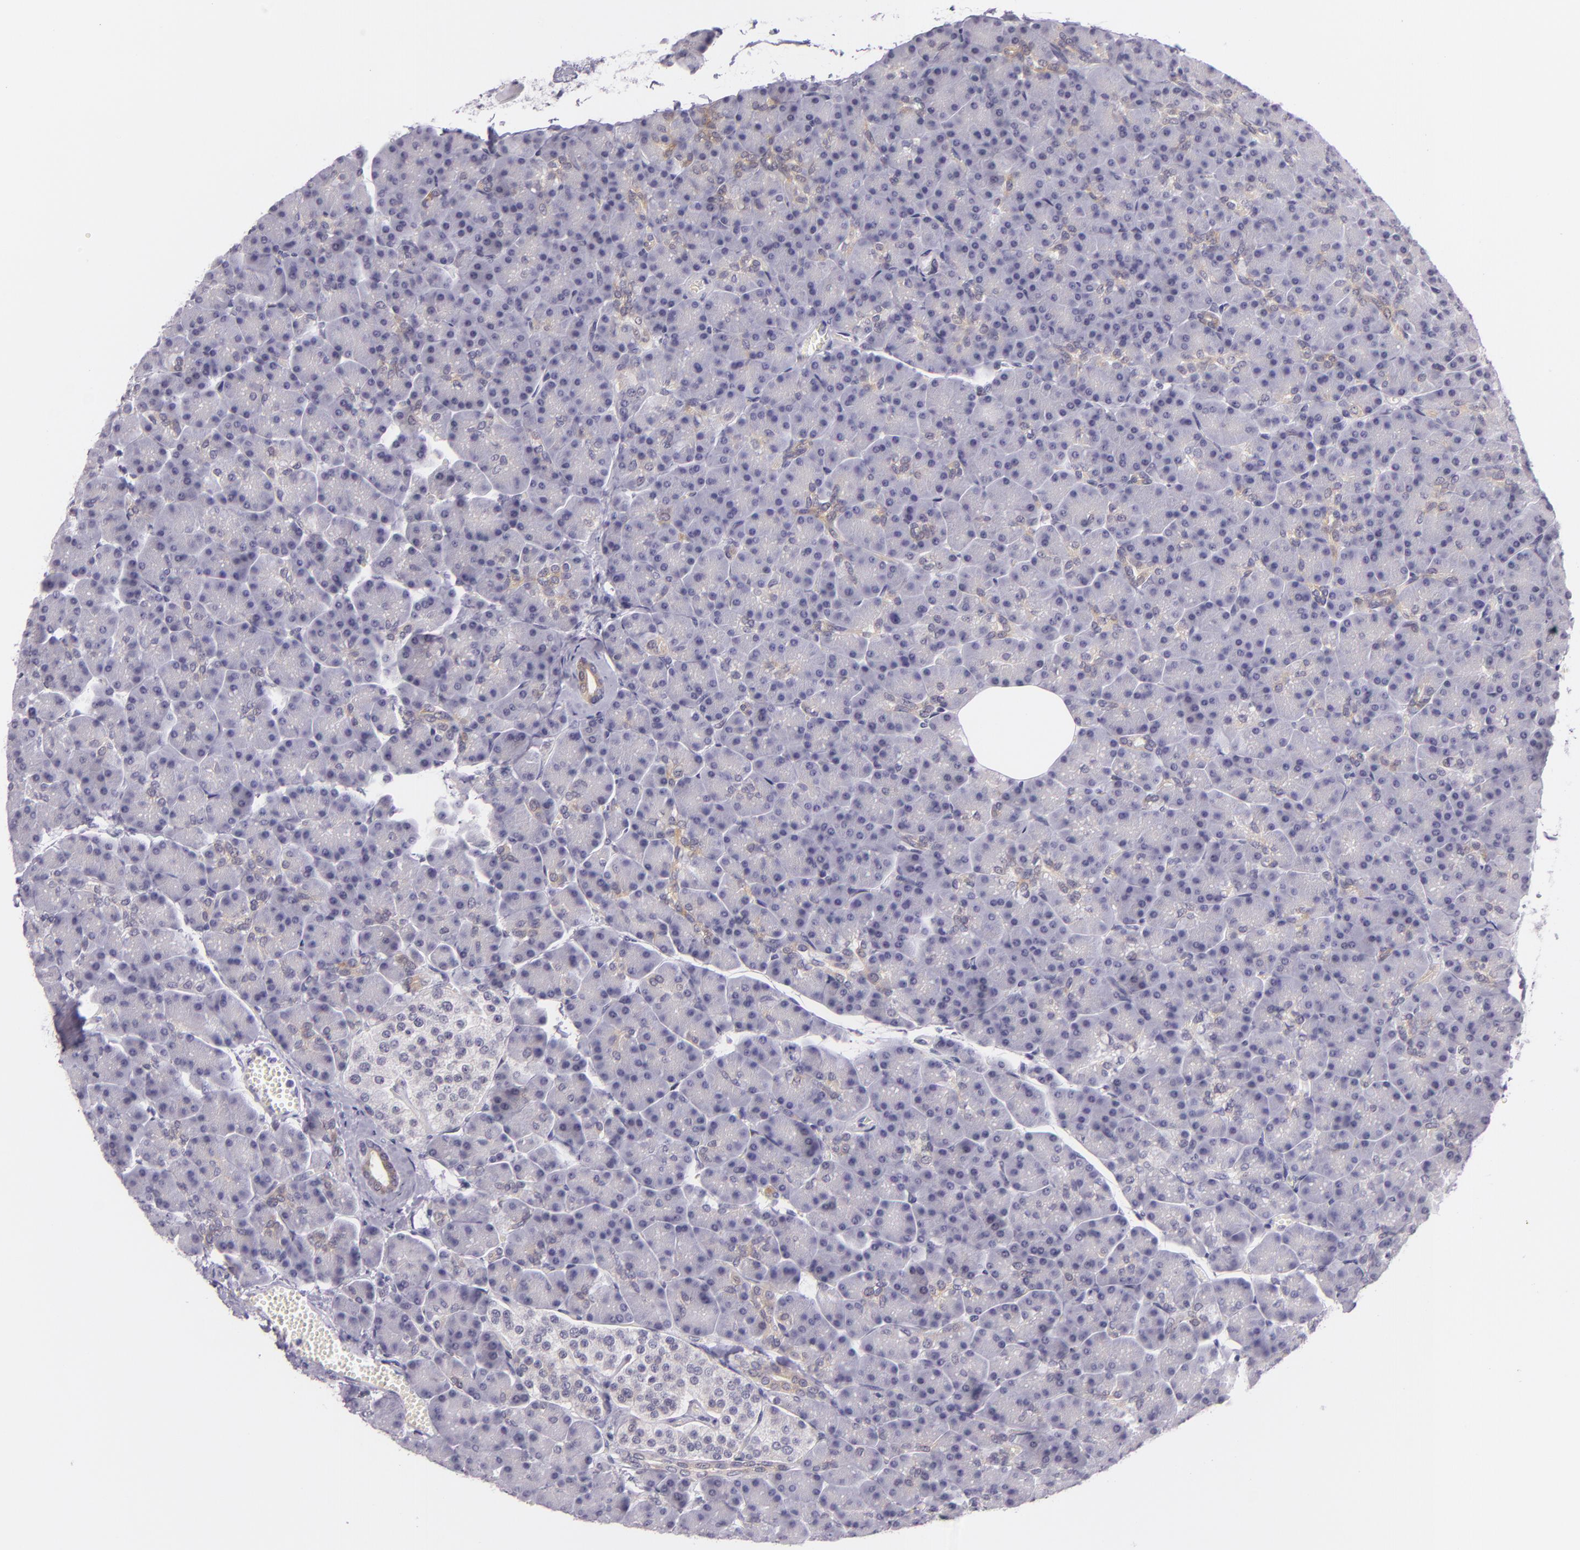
{"staining": {"intensity": "weak", "quantity": "<25%", "location": "cytoplasmic/membranous"}, "tissue": "pancreas", "cell_type": "Exocrine glandular cells", "image_type": "normal", "snomed": [{"axis": "morphology", "description": "Normal tissue, NOS"}, {"axis": "topography", "description": "Pancreas"}], "caption": "Pancreas was stained to show a protein in brown. There is no significant staining in exocrine glandular cells. (Immunohistochemistry, brightfield microscopy, high magnification).", "gene": "HSP90AA1", "patient": {"sex": "female", "age": 43}}